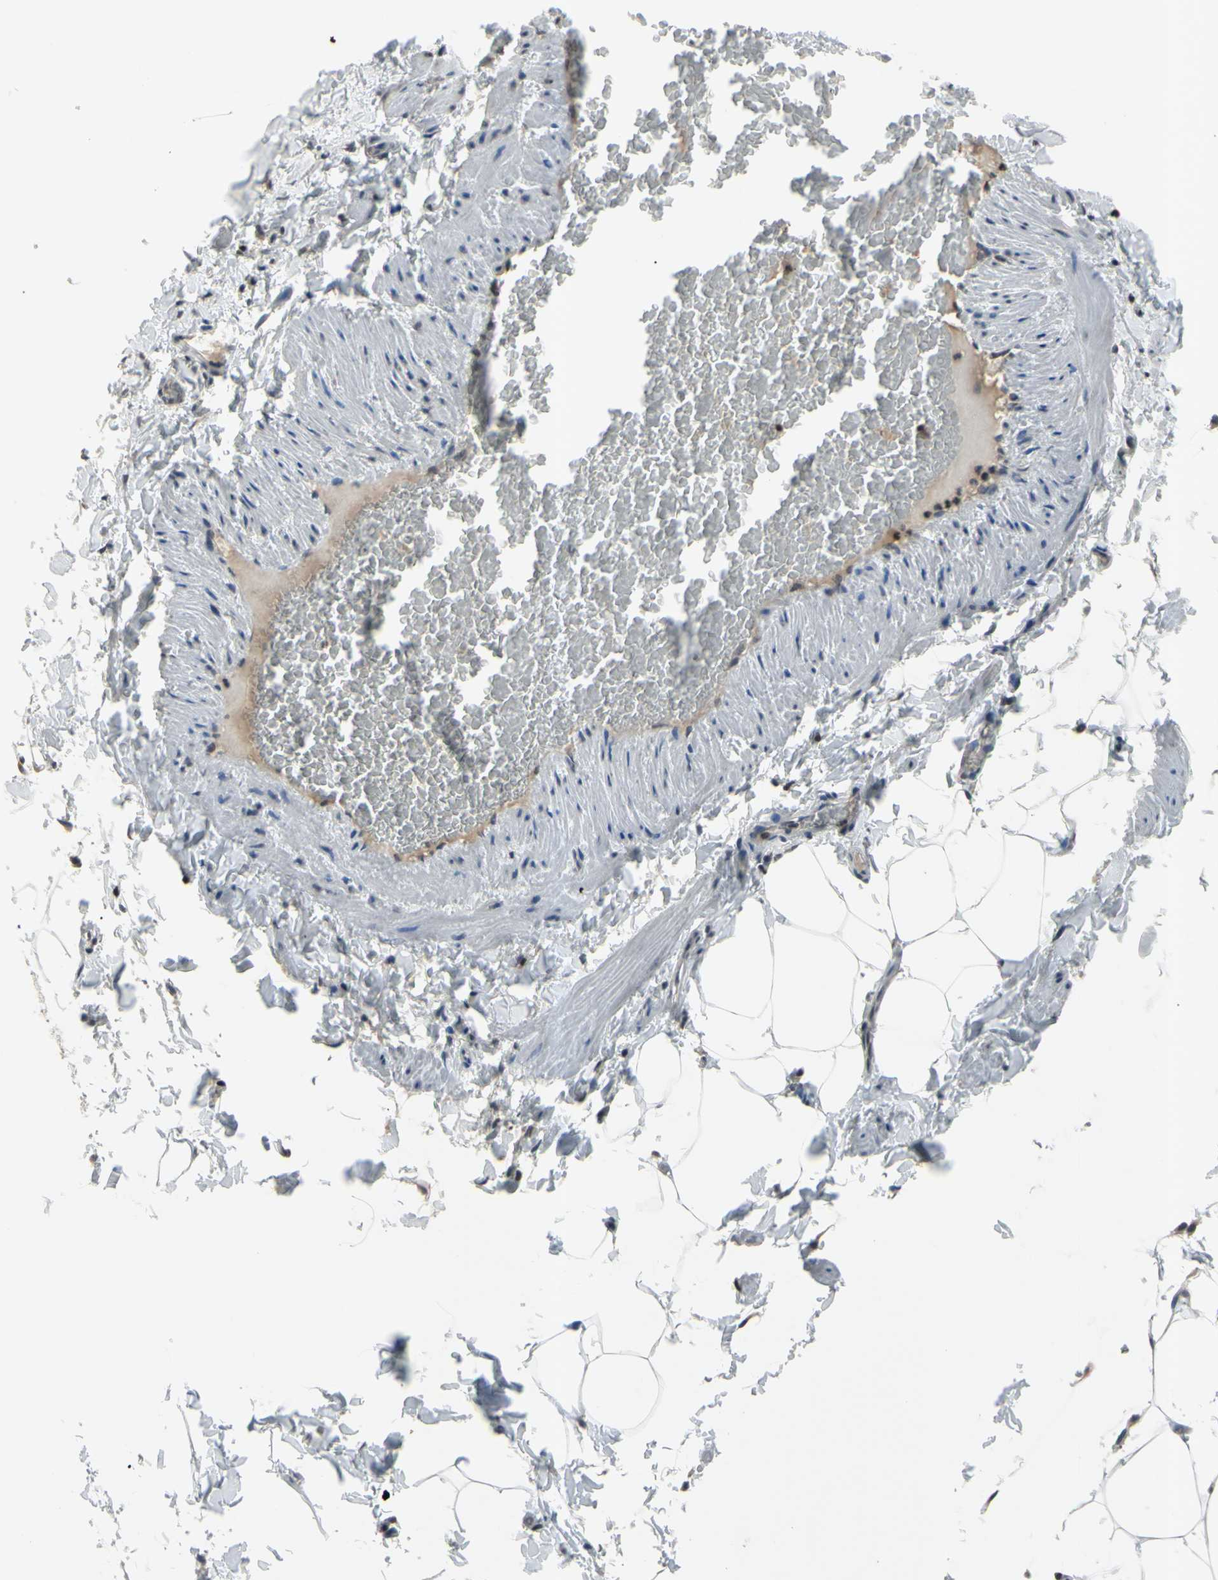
{"staining": {"intensity": "weak", "quantity": "25%-75%", "location": "cytoplasmic/membranous,nuclear"}, "tissue": "adipose tissue", "cell_type": "Adipocytes", "image_type": "normal", "snomed": [{"axis": "morphology", "description": "Normal tissue, NOS"}, {"axis": "topography", "description": "Vascular tissue"}], "caption": "DAB (3,3'-diaminobenzidine) immunohistochemical staining of benign human adipose tissue exhibits weak cytoplasmic/membranous,nuclear protein expression in about 25%-75% of adipocytes. Using DAB (brown) and hematoxylin (blue) stains, captured at high magnification using brightfield microscopy.", "gene": "ARG1", "patient": {"sex": "male", "age": 41}}